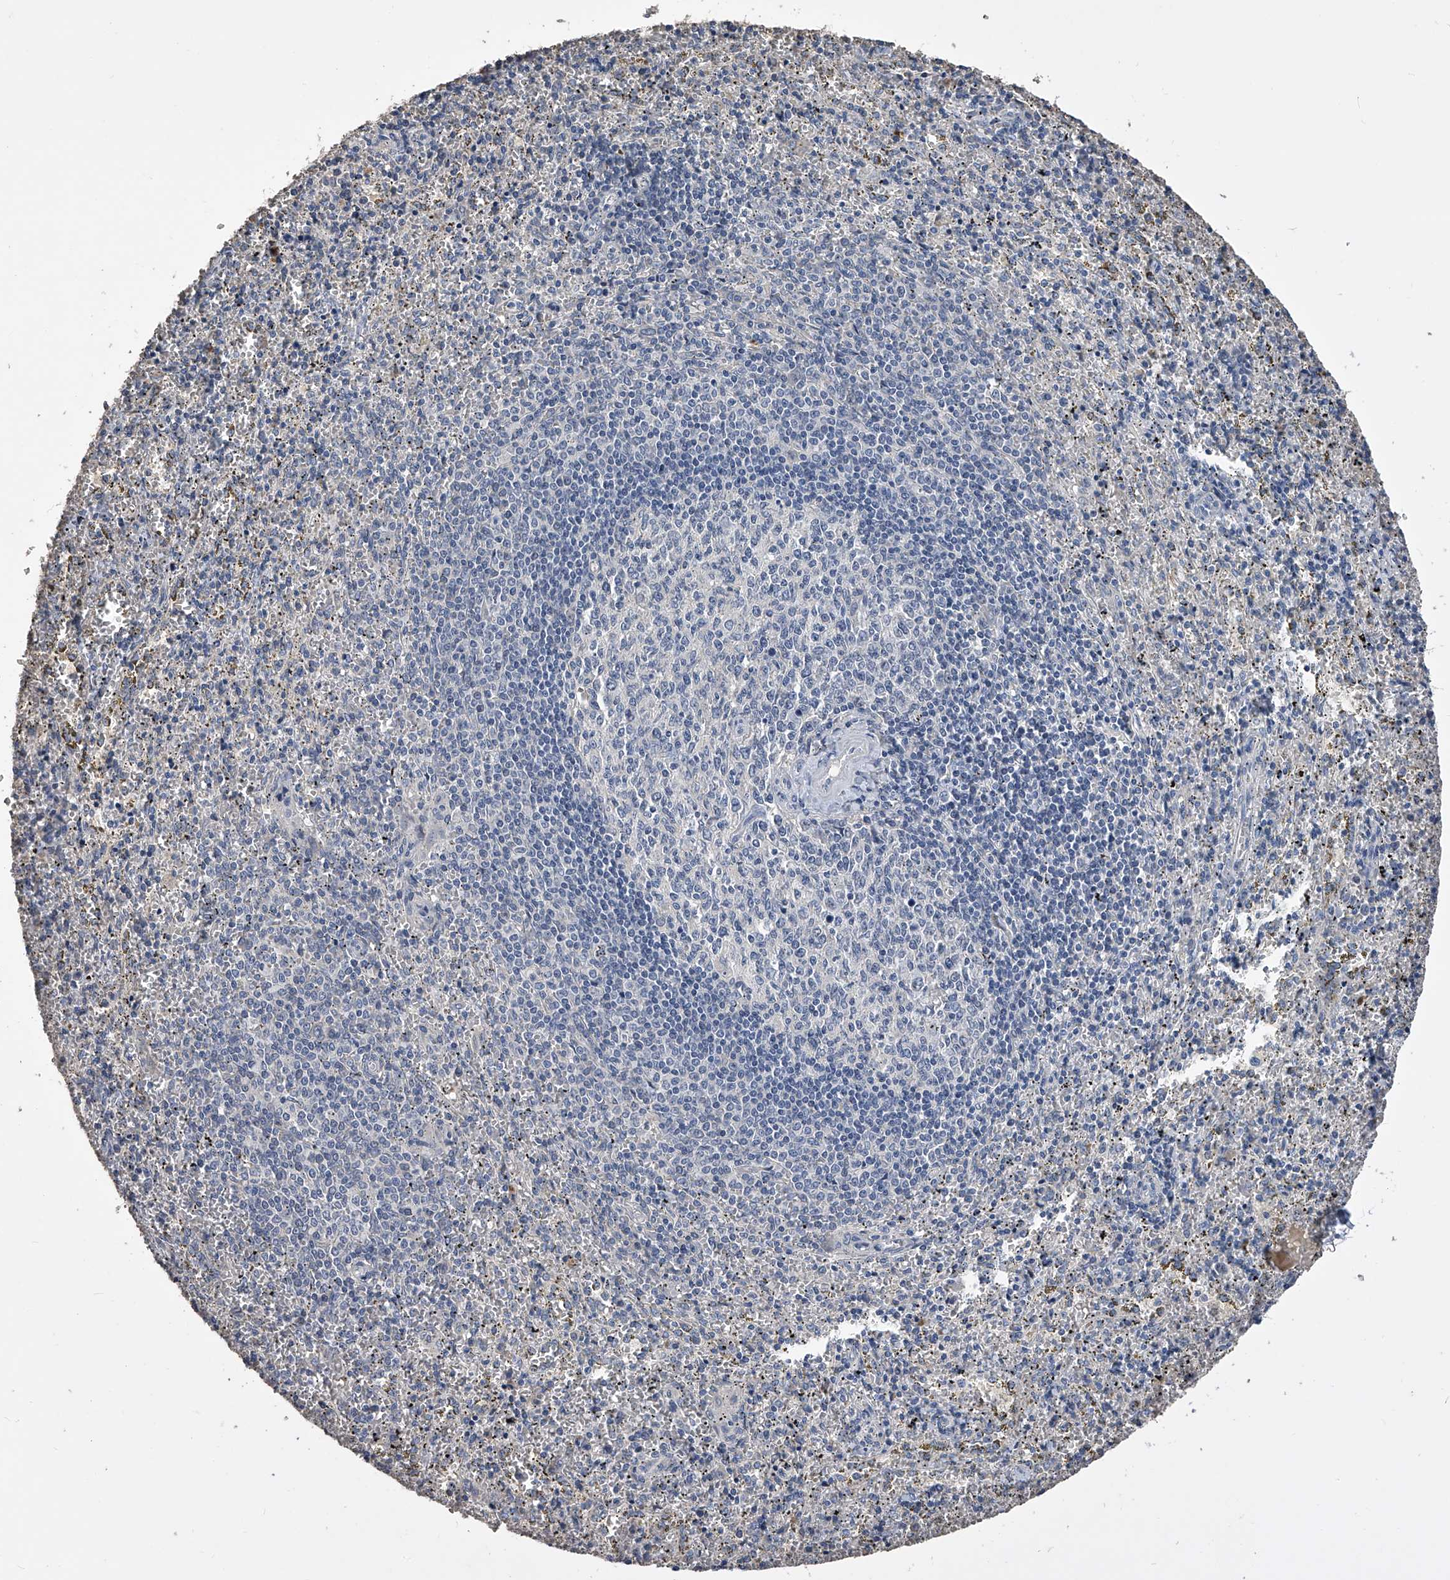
{"staining": {"intensity": "negative", "quantity": "none", "location": "none"}, "tissue": "spleen", "cell_type": "Cells in red pulp", "image_type": "normal", "snomed": [{"axis": "morphology", "description": "Normal tissue, NOS"}, {"axis": "topography", "description": "Spleen"}], "caption": "Spleen was stained to show a protein in brown. There is no significant staining in cells in red pulp. (DAB IHC, high magnification).", "gene": "MDN1", "patient": {"sex": "male", "age": 11}}